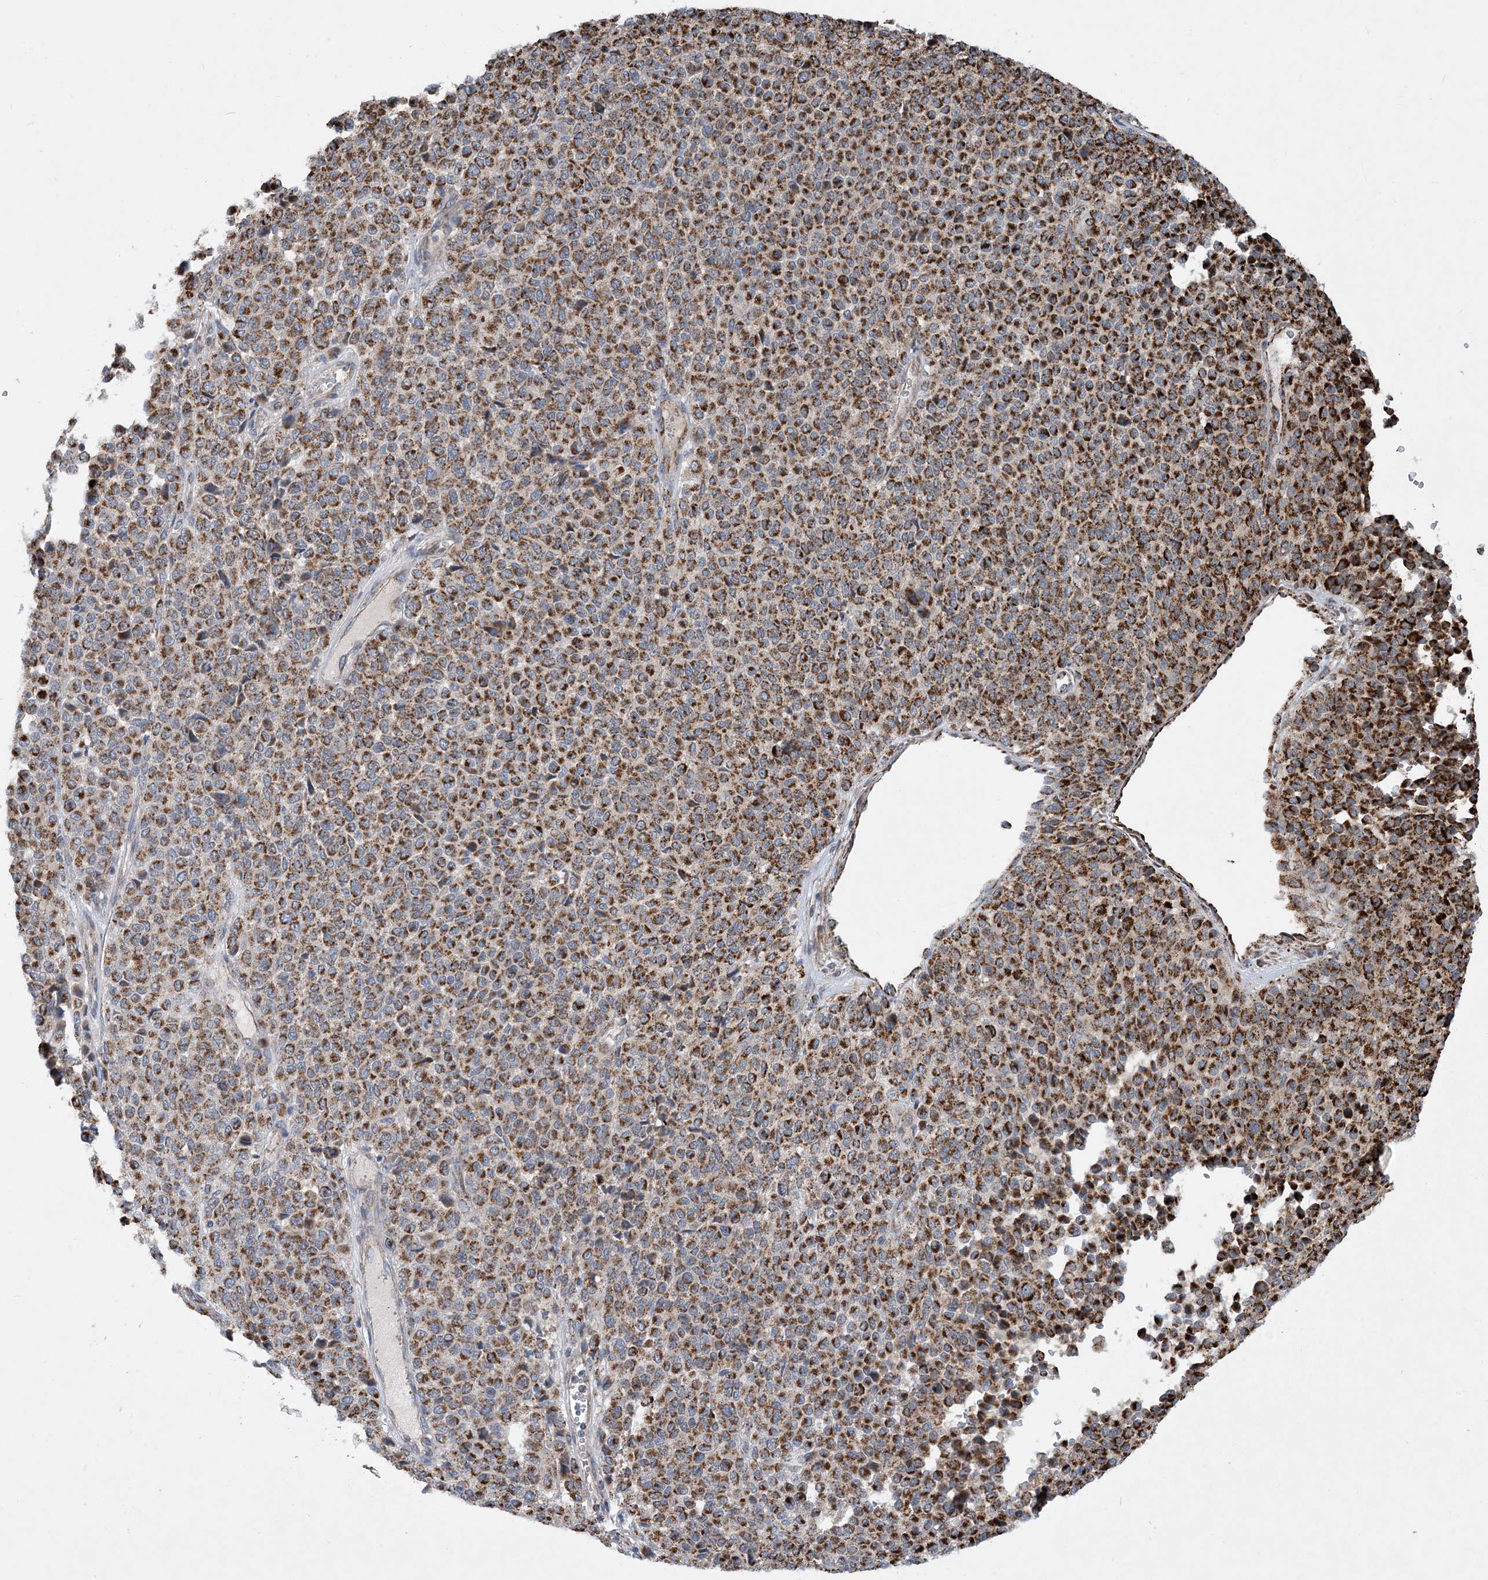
{"staining": {"intensity": "moderate", "quantity": ">75%", "location": "cytoplasmic/membranous"}, "tissue": "melanoma", "cell_type": "Tumor cells", "image_type": "cancer", "snomed": [{"axis": "morphology", "description": "Malignant melanoma, Metastatic site"}, {"axis": "topography", "description": "Pancreas"}], "caption": "Brown immunohistochemical staining in human malignant melanoma (metastatic site) shows moderate cytoplasmic/membranous expression in about >75% of tumor cells.", "gene": "PCDHGA1", "patient": {"sex": "female", "age": 30}}